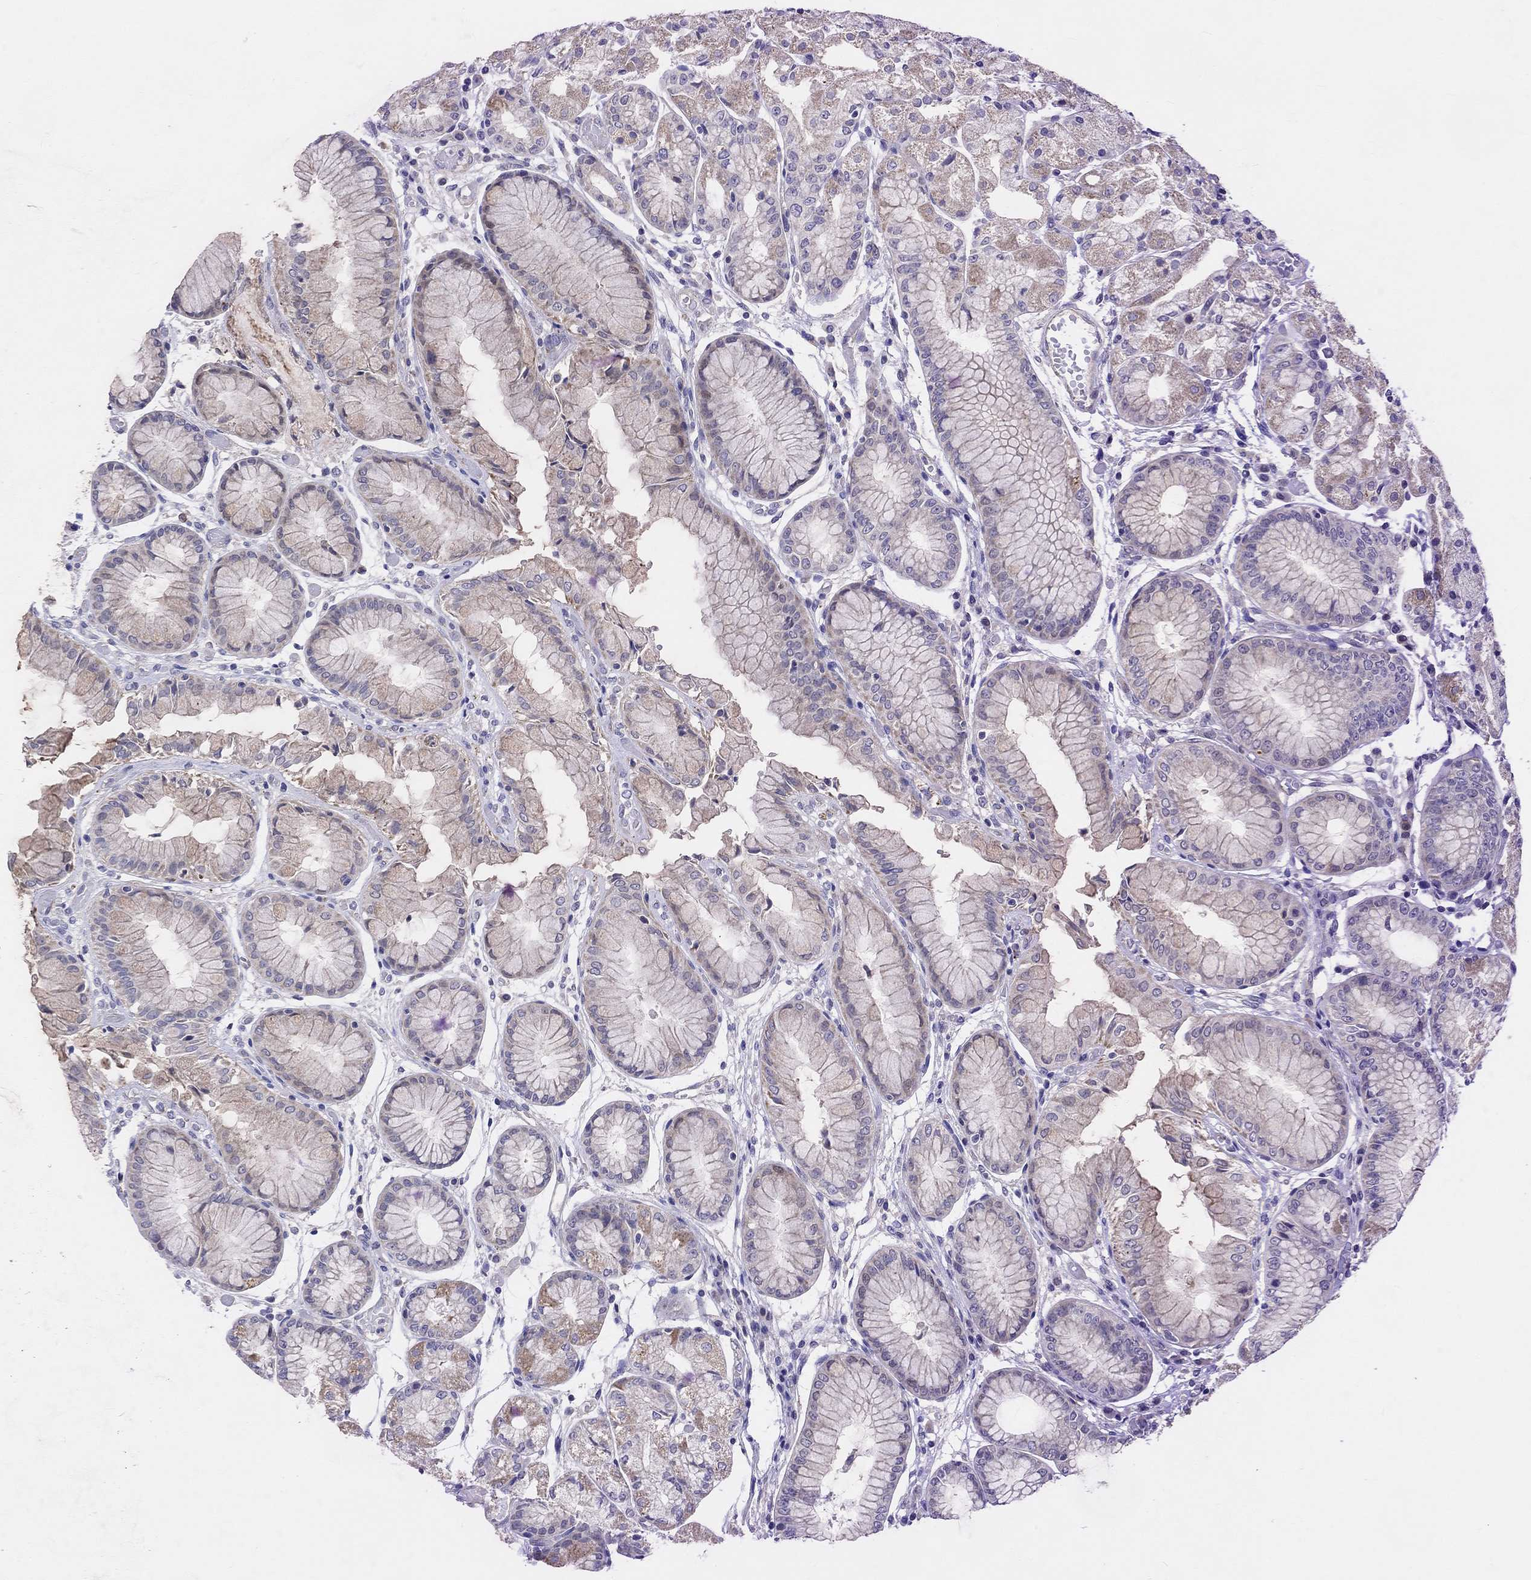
{"staining": {"intensity": "moderate", "quantity": "<25%", "location": "cytoplasmic/membranous"}, "tissue": "stomach", "cell_type": "Glandular cells", "image_type": "normal", "snomed": [{"axis": "morphology", "description": "Normal tissue, NOS"}, {"axis": "topography", "description": "Stomach, upper"}], "caption": "DAB immunohistochemical staining of benign human stomach reveals moderate cytoplasmic/membranous protein positivity in about <25% of glandular cells. The staining was performed using DAB to visualize the protein expression in brown, while the nuclei were stained in blue with hematoxylin (Magnification: 20x).", "gene": "HCRTR1", "patient": {"sex": "male", "age": 72}}